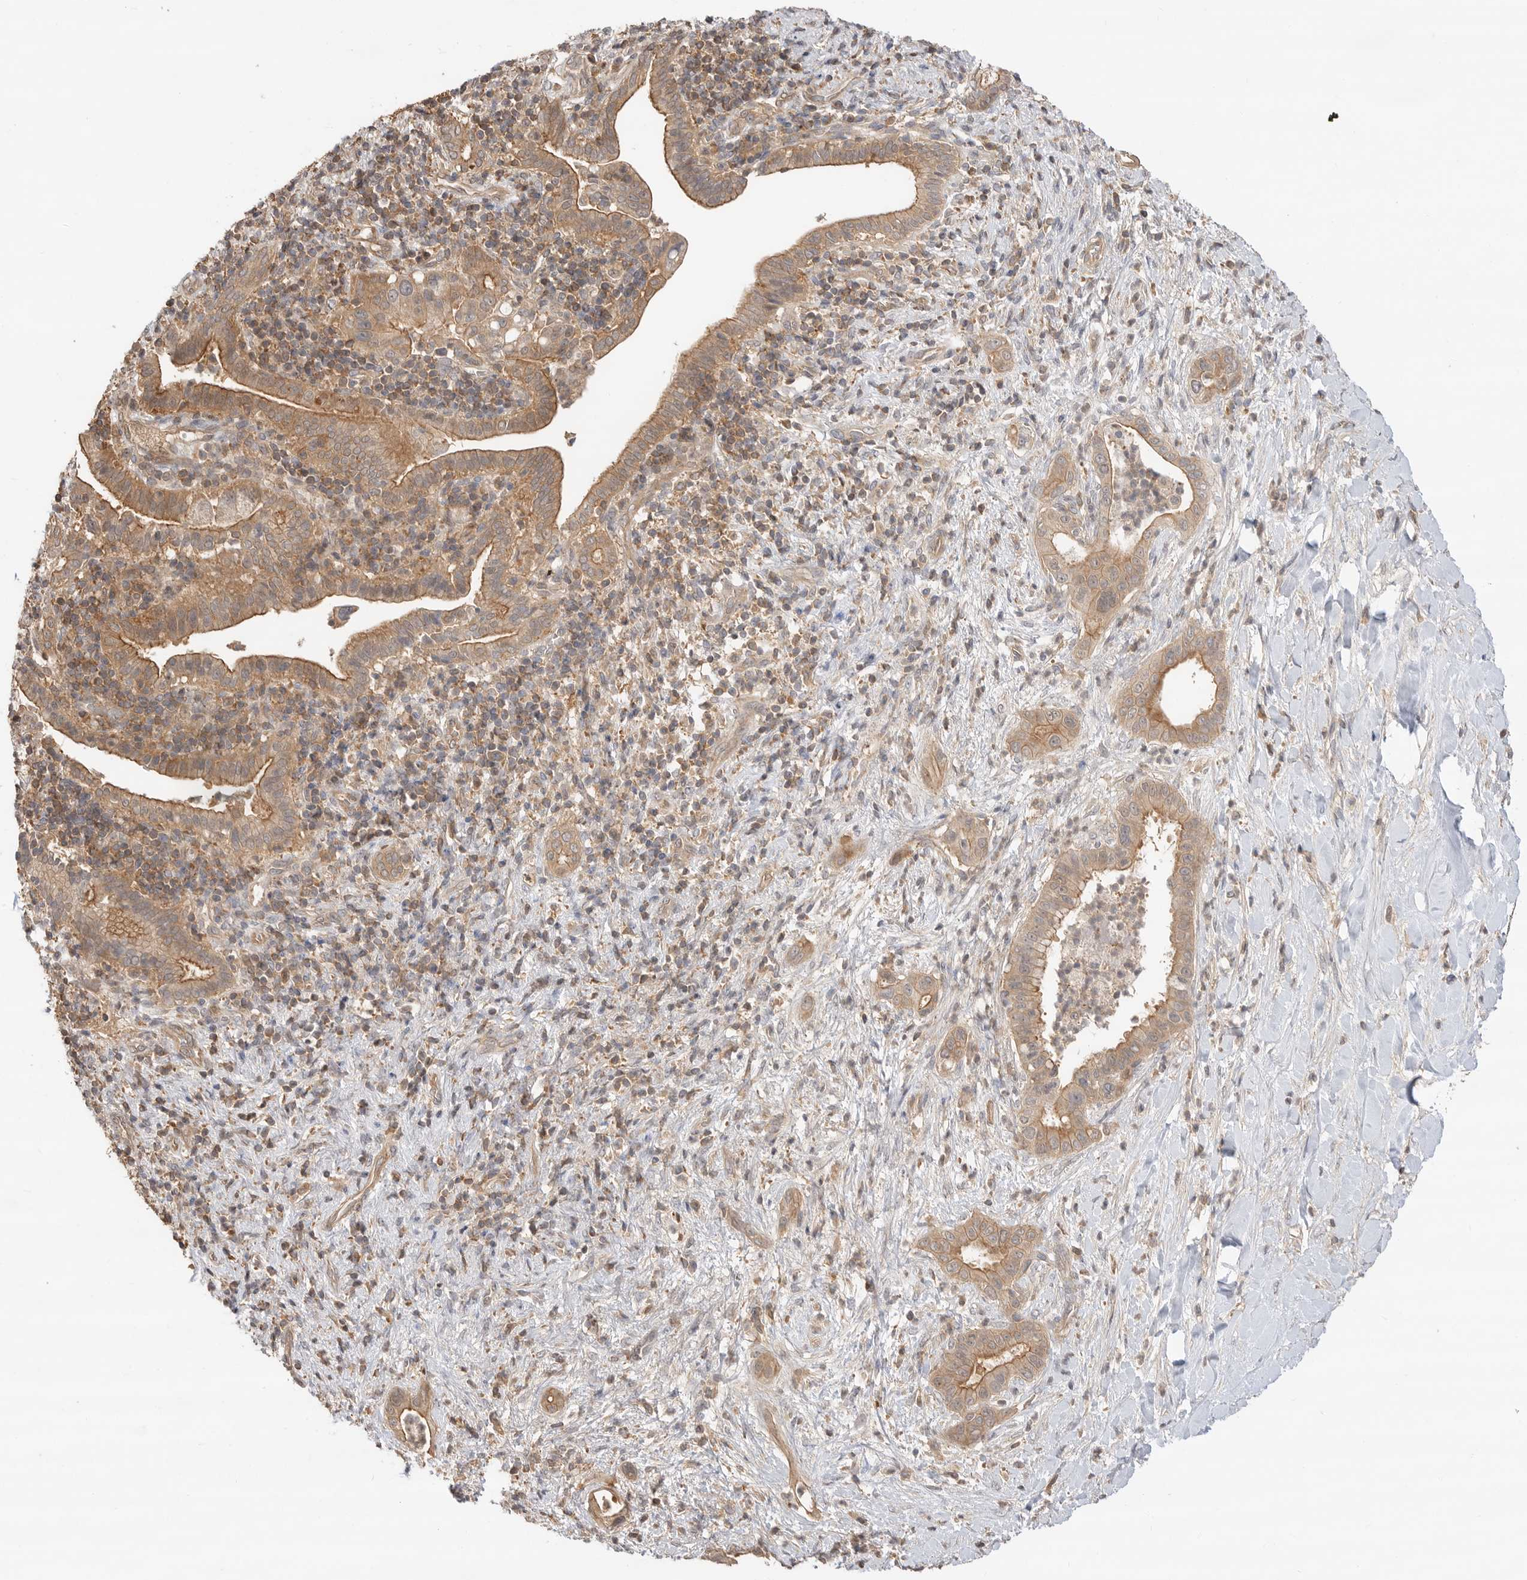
{"staining": {"intensity": "moderate", "quantity": ">75%", "location": "cytoplasmic/membranous"}, "tissue": "liver cancer", "cell_type": "Tumor cells", "image_type": "cancer", "snomed": [{"axis": "morphology", "description": "Cholangiocarcinoma"}, {"axis": "topography", "description": "Liver"}], "caption": "High-magnification brightfield microscopy of liver cancer stained with DAB (3,3'-diaminobenzidine) (brown) and counterstained with hematoxylin (blue). tumor cells exhibit moderate cytoplasmic/membranous staining is seen in approximately>75% of cells.", "gene": "CLDN12", "patient": {"sex": "female", "age": 54}}